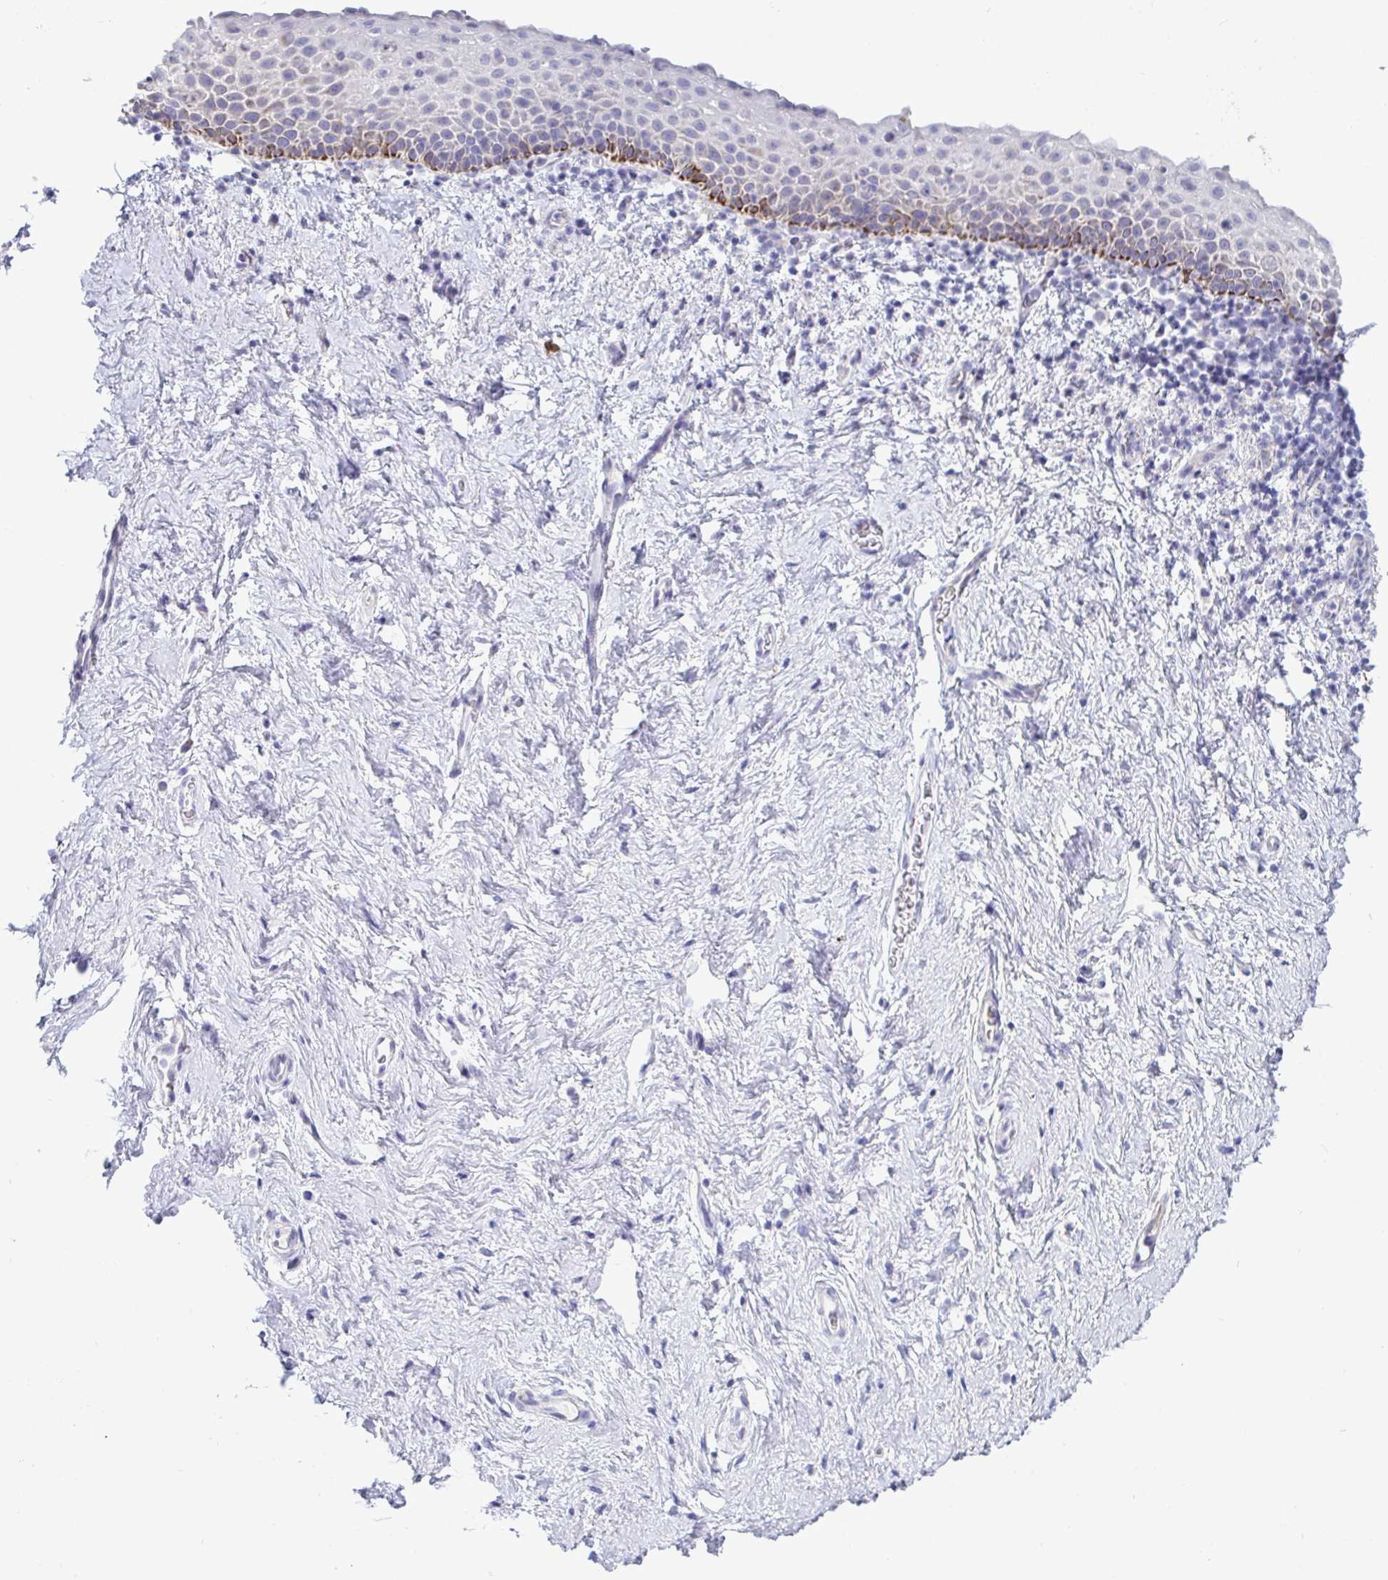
{"staining": {"intensity": "moderate", "quantity": "<25%", "location": "cytoplasmic/membranous"}, "tissue": "vagina", "cell_type": "Squamous epithelial cells", "image_type": "normal", "snomed": [{"axis": "morphology", "description": "Normal tissue, NOS"}, {"axis": "topography", "description": "Vagina"}], "caption": "Immunohistochemistry (IHC) (DAB (3,3'-diaminobenzidine)) staining of benign vagina exhibits moderate cytoplasmic/membranous protein expression in approximately <25% of squamous epithelial cells.", "gene": "TAS2R38", "patient": {"sex": "female", "age": 61}}